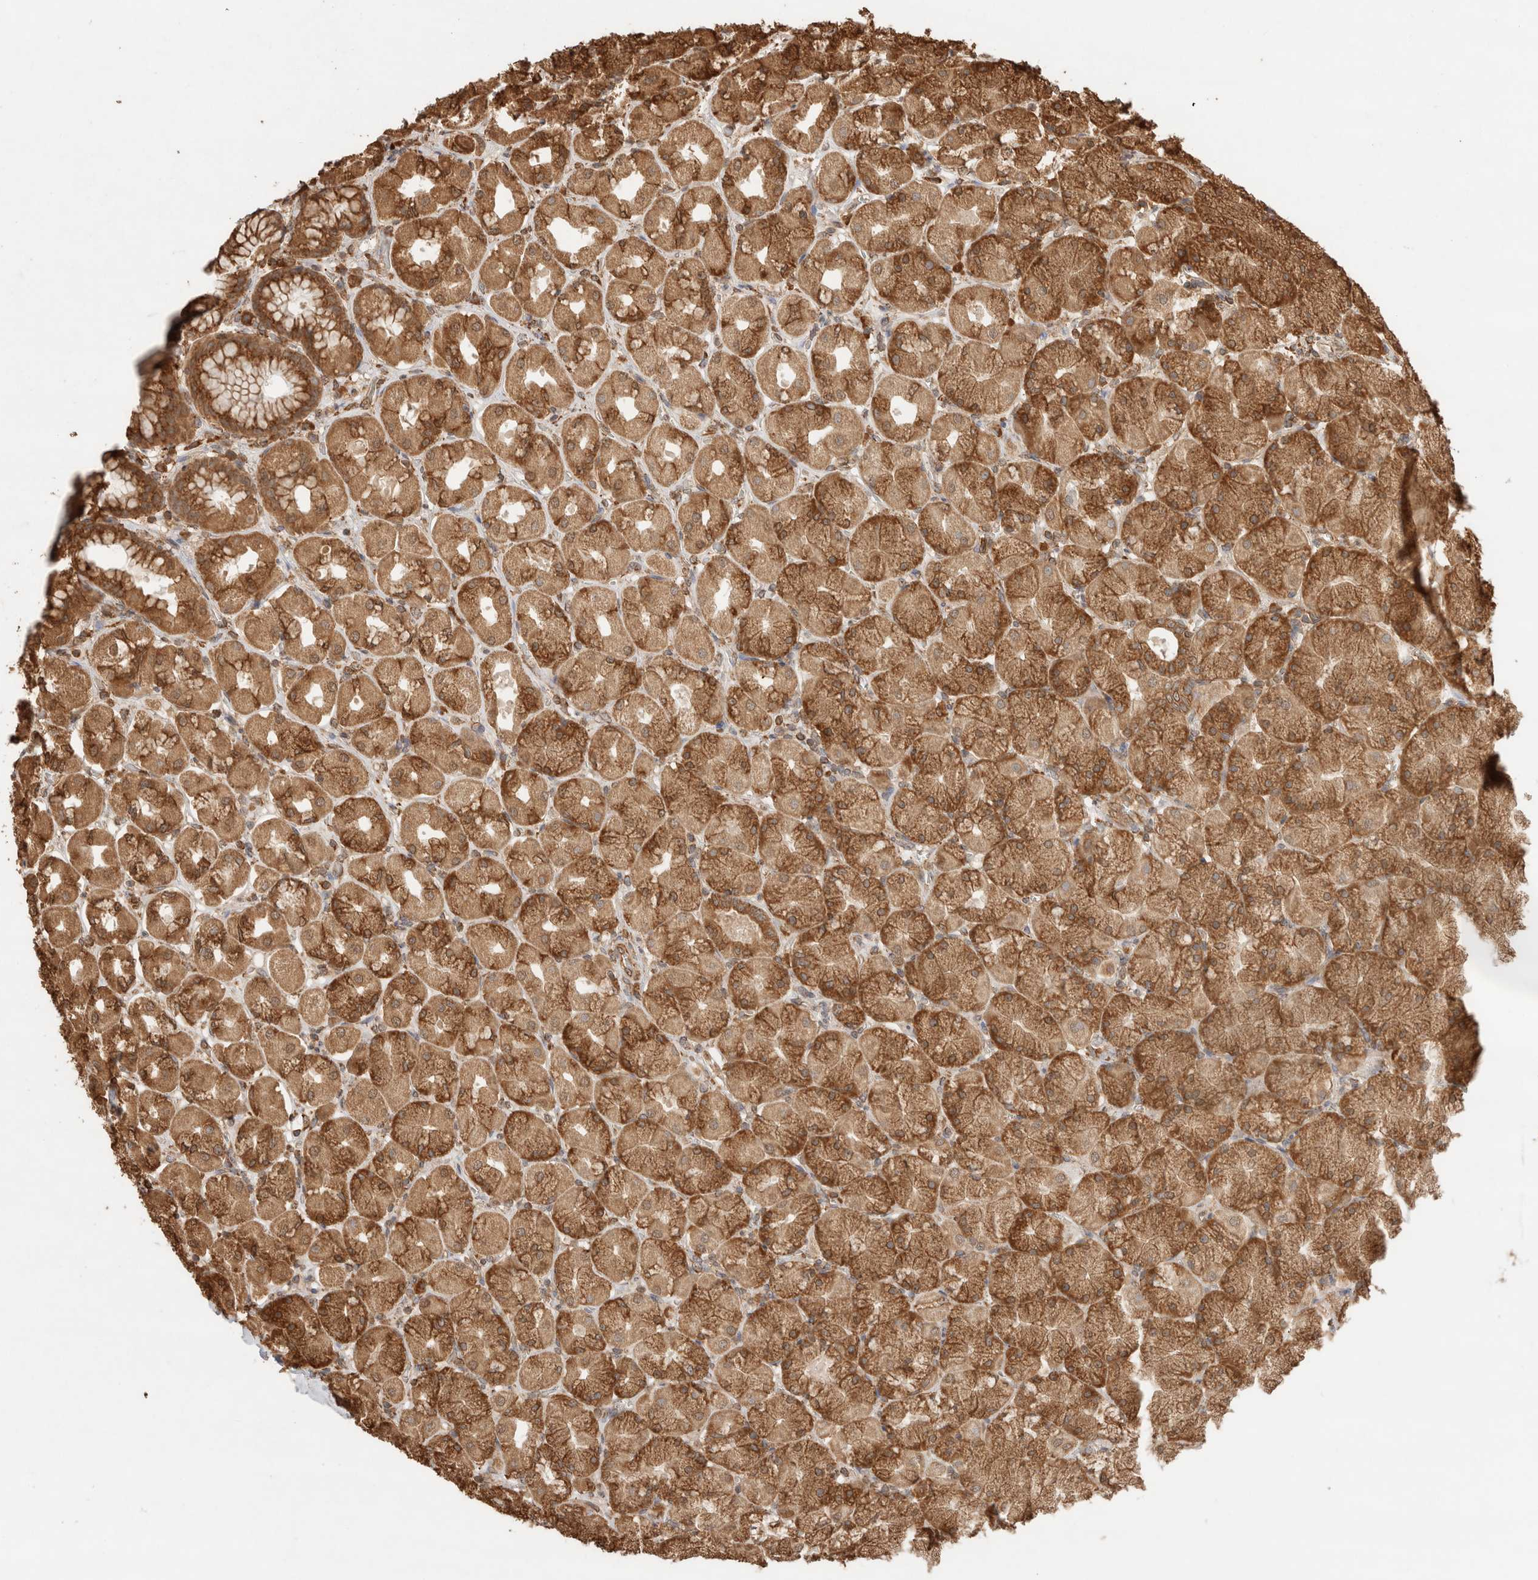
{"staining": {"intensity": "moderate", "quantity": ">75%", "location": "cytoplasmic/membranous"}, "tissue": "stomach", "cell_type": "Glandular cells", "image_type": "normal", "snomed": [{"axis": "morphology", "description": "Normal tissue, NOS"}, {"axis": "topography", "description": "Stomach, upper"}], "caption": "Stomach stained for a protein demonstrates moderate cytoplasmic/membranous positivity in glandular cells. Nuclei are stained in blue.", "gene": "ERAP1", "patient": {"sex": "female", "age": 56}}